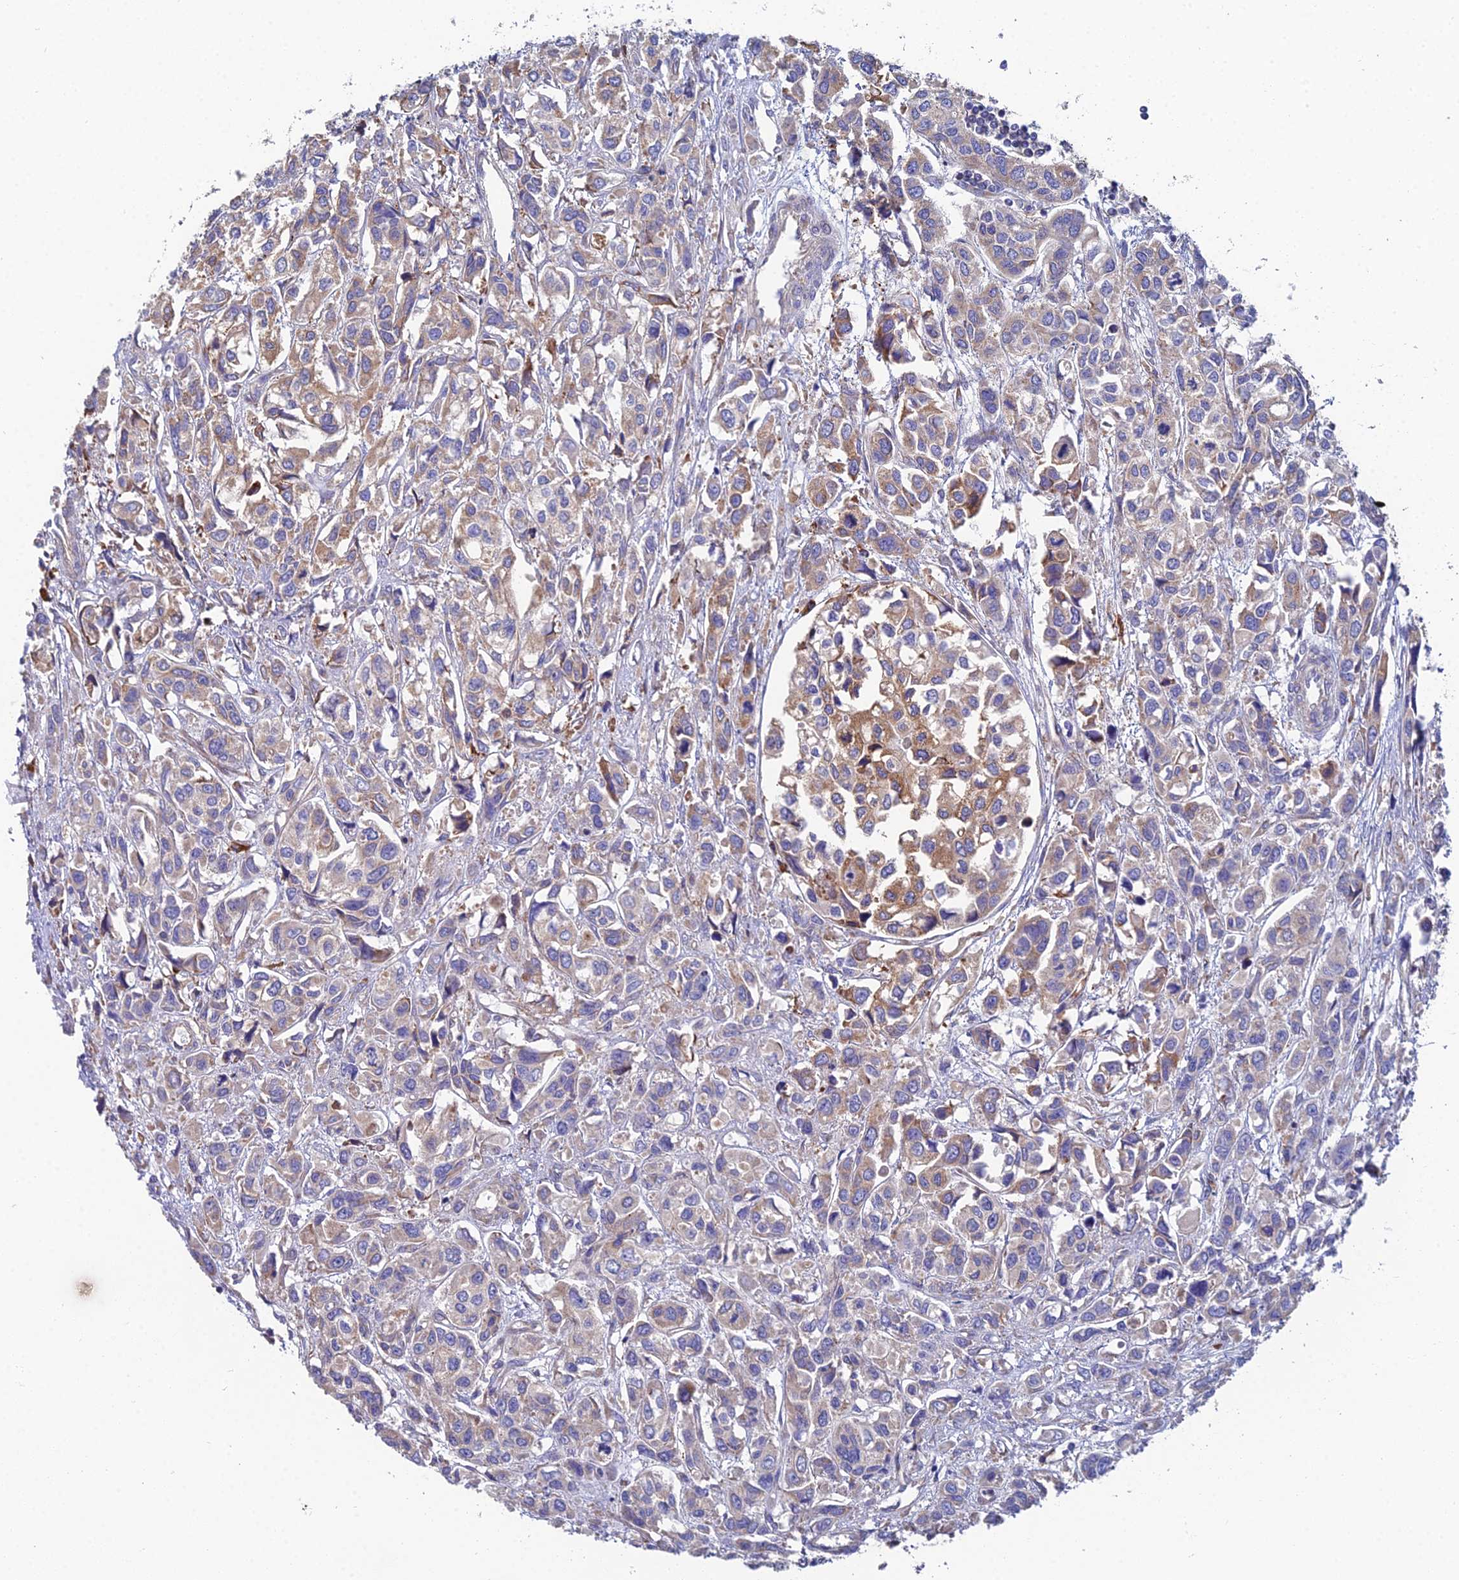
{"staining": {"intensity": "moderate", "quantity": "<25%", "location": "cytoplasmic/membranous"}, "tissue": "urothelial cancer", "cell_type": "Tumor cells", "image_type": "cancer", "snomed": [{"axis": "morphology", "description": "Urothelial carcinoma, High grade"}, {"axis": "topography", "description": "Urinary bladder"}], "caption": "A brown stain highlights moderate cytoplasmic/membranous positivity of a protein in urothelial cancer tumor cells.", "gene": "CLCN3", "patient": {"sex": "male", "age": 67}}